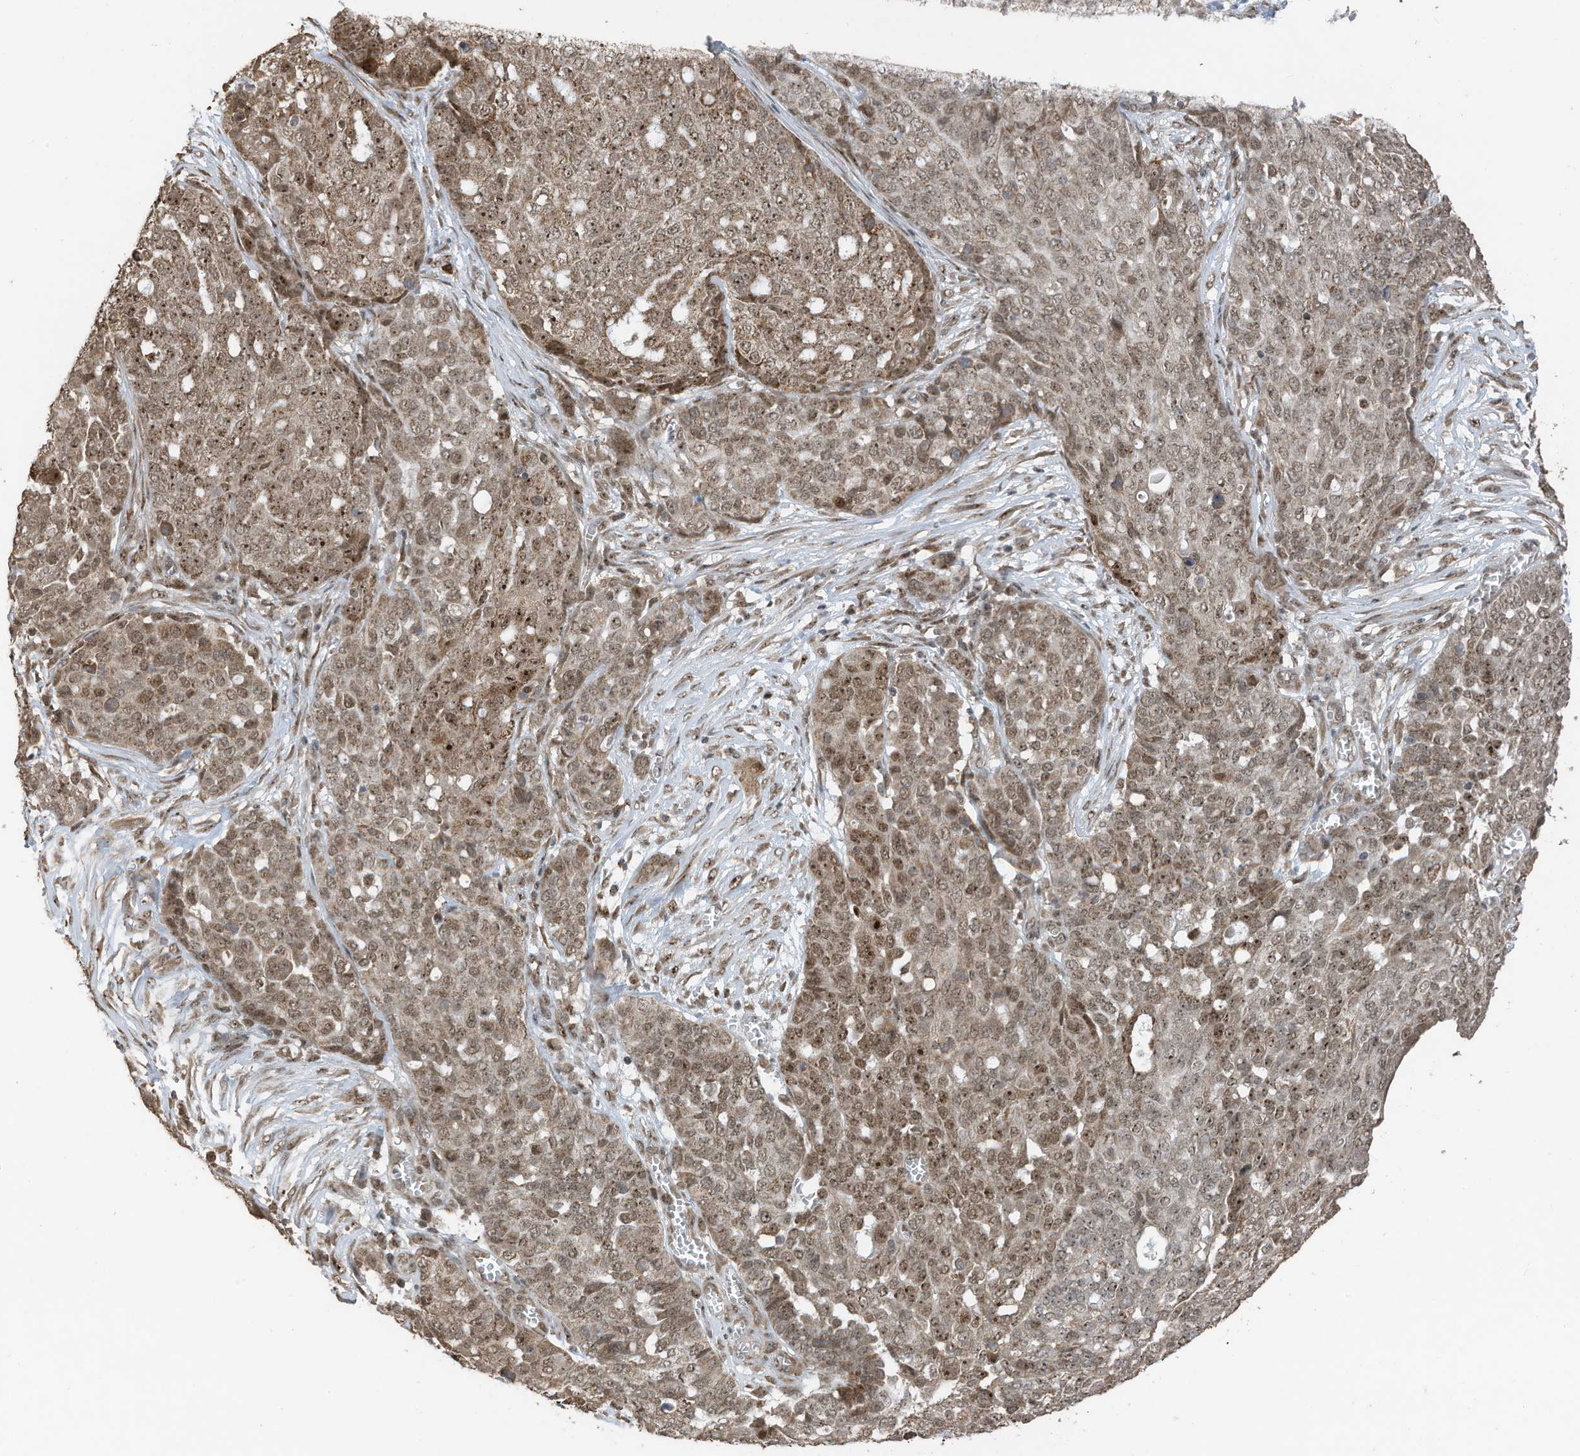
{"staining": {"intensity": "moderate", "quantity": ">75%", "location": "cytoplasmic/membranous,nuclear"}, "tissue": "ovarian cancer", "cell_type": "Tumor cells", "image_type": "cancer", "snomed": [{"axis": "morphology", "description": "Cystadenocarcinoma, serous, NOS"}, {"axis": "topography", "description": "Soft tissue"}, {"axis": "topography", "description": "Ovary"}], "caption": "Approximately >75% of tumor cells in human ovarian serous cystadenocarcinoma show moderate cytoplasmic/membranous and nuclear protein staining as visualized by brown immunohistochemical staining.", "gene": "ERLEC1", "patient": {"sex": "female", "age": 57}}